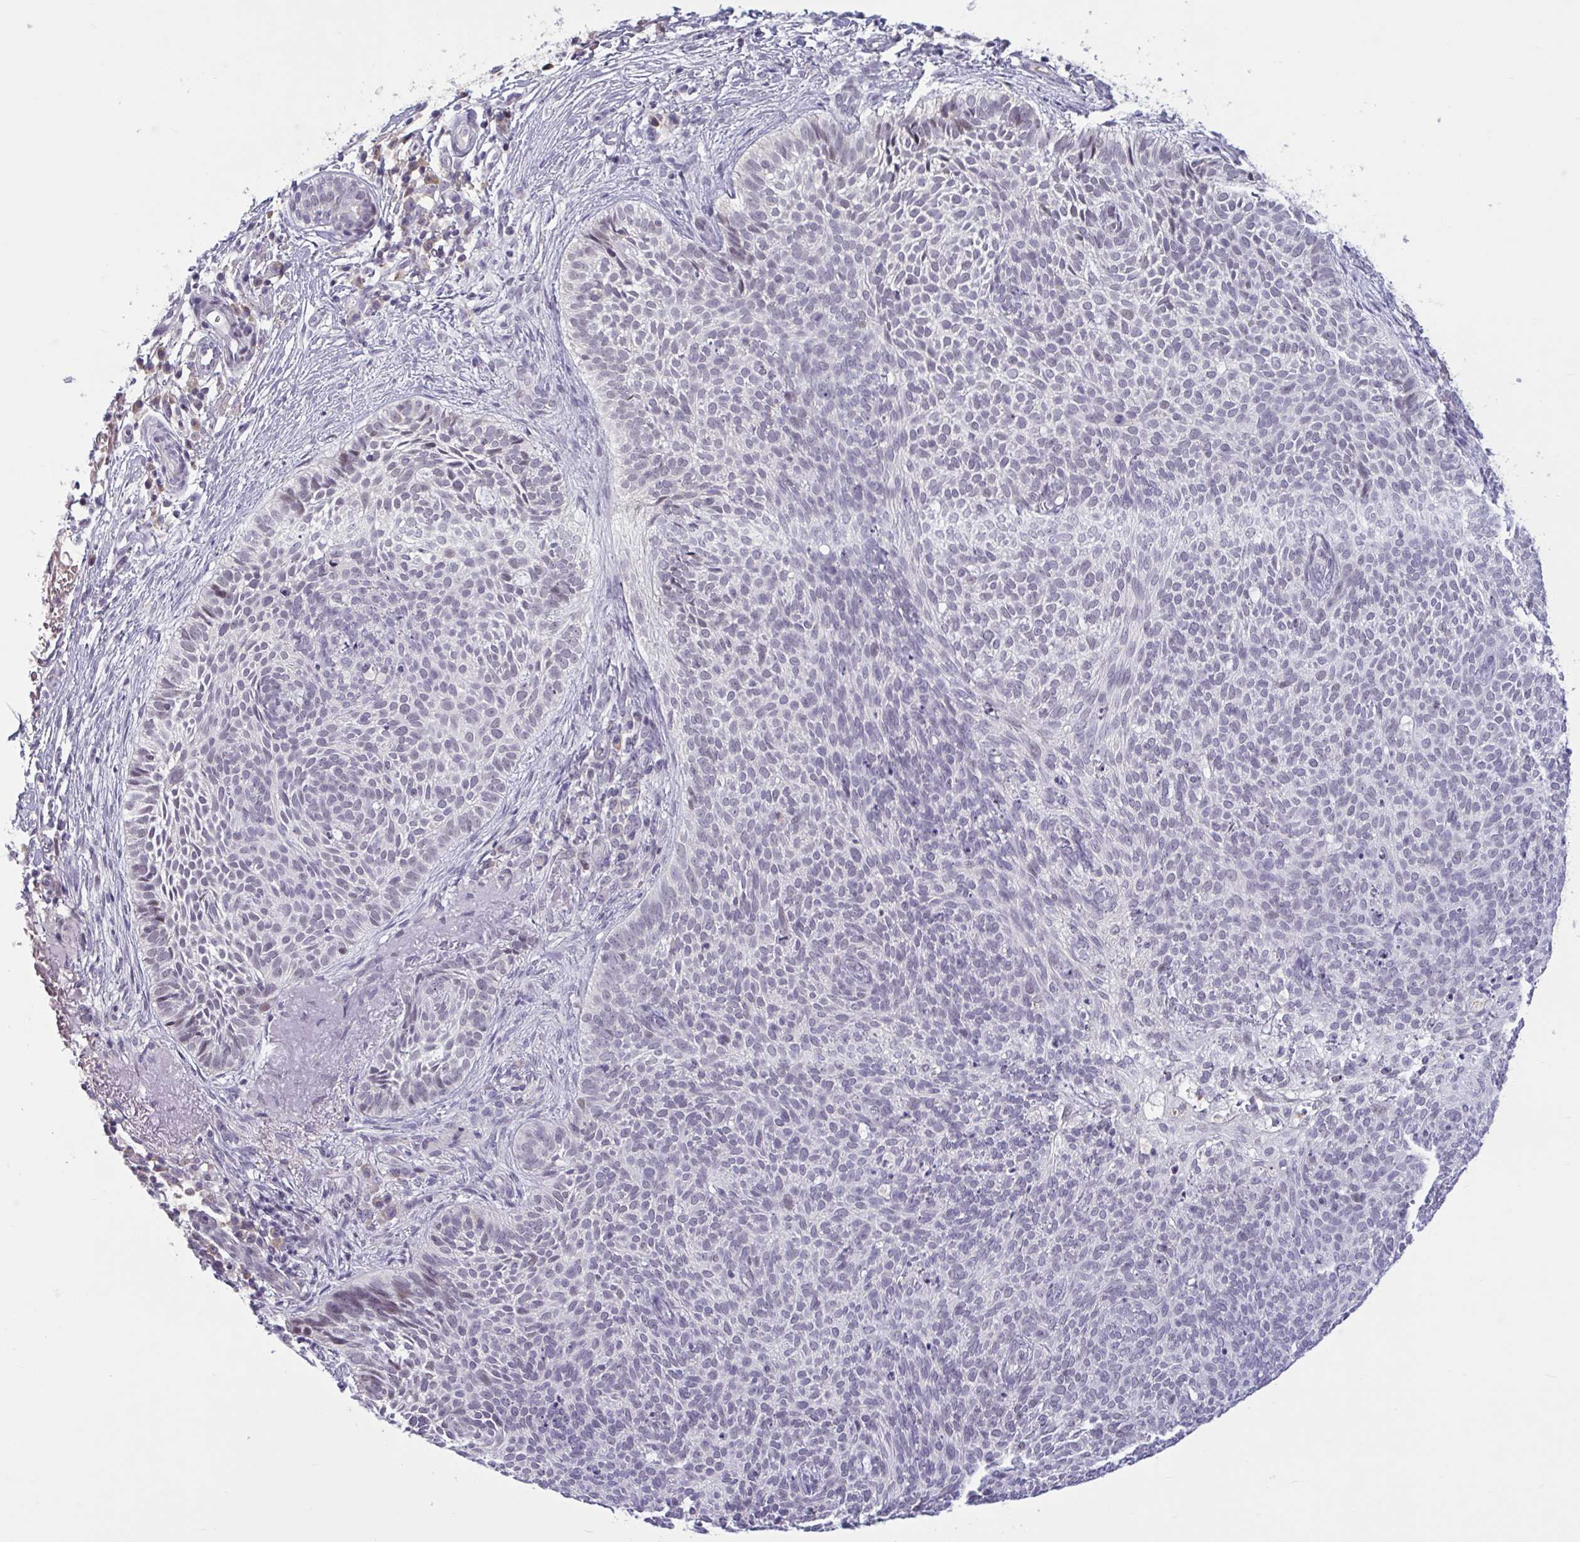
{"staining": {"intensity": "negative", "quantity": "none", "location": "none"}, "tissue": "skin cancer", "cell_type": "Tumor cells", "image_type": "cancer", "snomed": [{"axis": "morphology", "description": "Basal cell carcinoma"}, {"axis": "topography", "description": "Skin"}, {"axis": "topography", "description": "Skin of face"}], "caption": "An immunohistochemistry histopathology image of skin cancer (basal cell carcinoma) is shown. There is no staining in tumor cells of skin cancer (basal cell carcinoma). The staining is performed using DAB brown chromogen with nuclei counter-stained in using hematoxylin.", "gene": "CNGB3", "patient": {"sex": "female", "age": 82}}